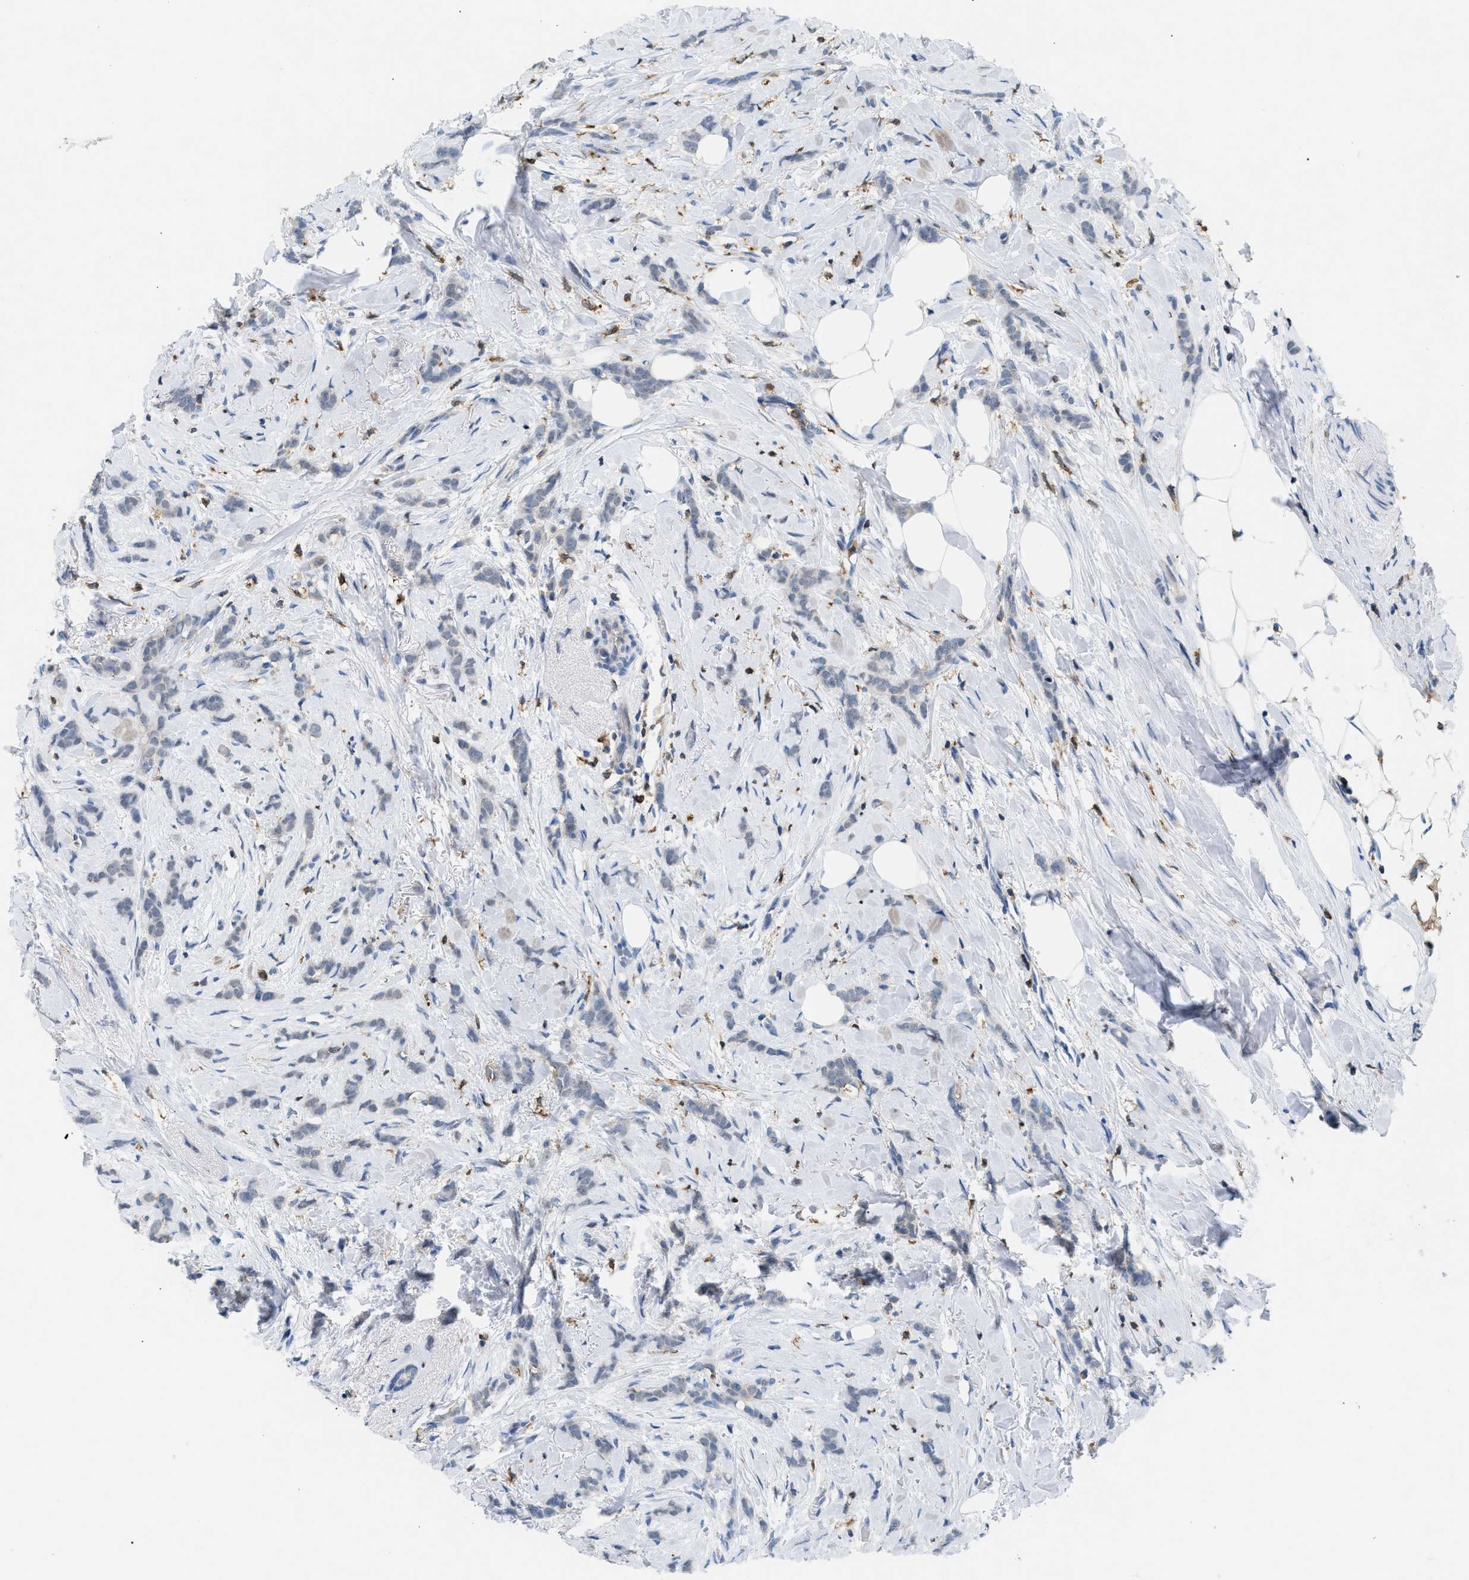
{"staining": {"intensity": "negative", "quantity": "none", "location": "none"}, "tissue": "breast cancer", "cell_type": "Tumor cells", "image_type": "cancer", "snomed": [{"axis": "morphology", "description": "Lobular carcinoma, in situ"}, {"axis": "morphology", "description": "Lobular carcinoma"}, {"axis": "topography", "description": "Breast"}], "caption": "Immunohistochemical staining of breast cancer reveals no significant staining in tumor cells.", "gene": "INPP5D", "patient": {"sex": "female", "age": 41}}